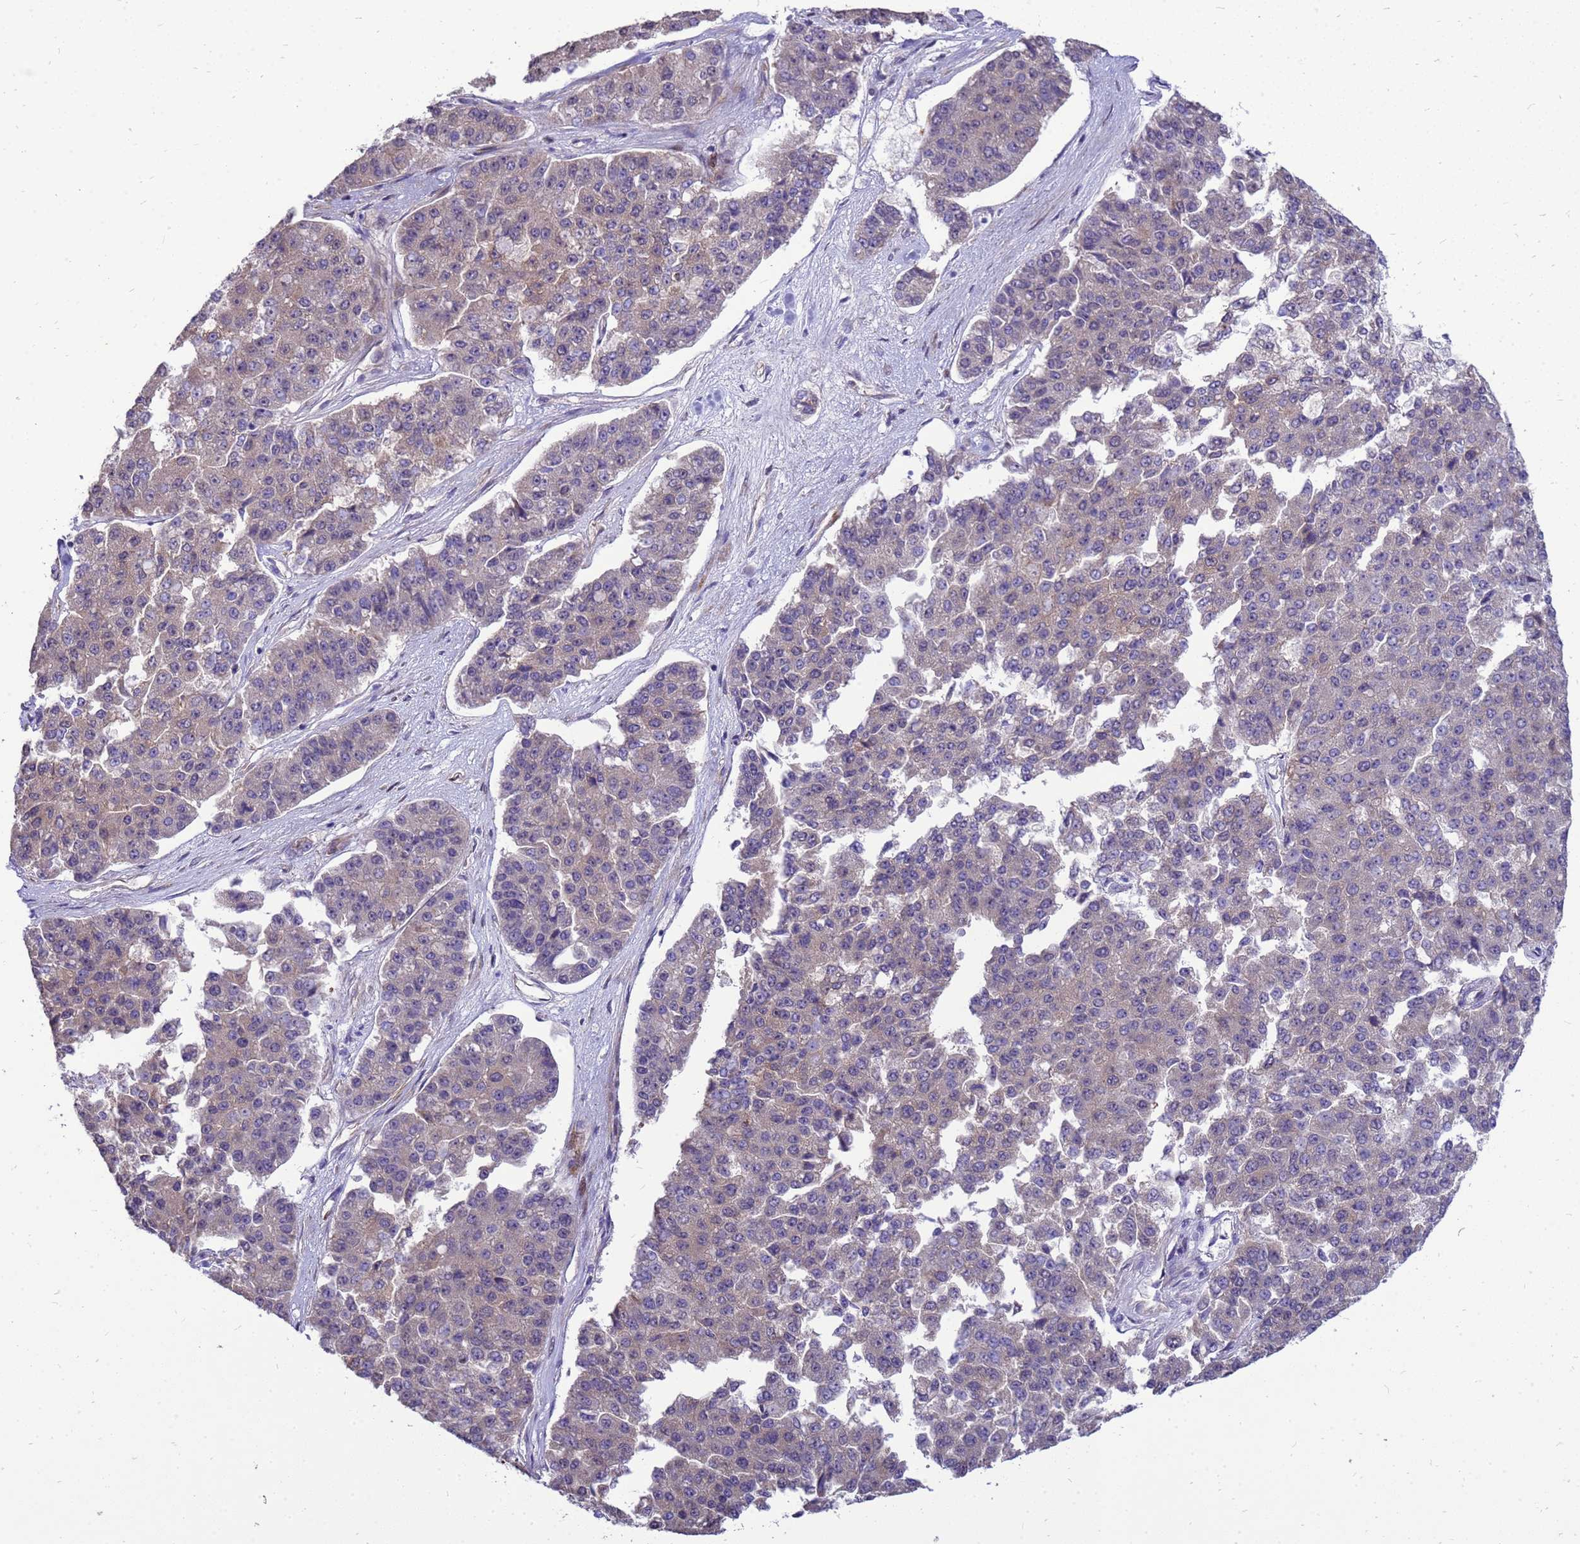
{"staining": {"intensity": "negative", "quantity": "none", "location": "none"}, "tissue": "pancreatic cancer", "cell_type": "Tumor cells", "image_type": "cancer", "snomed": [{"axis": "morphology", "description": "Adenocarcinoma, NOS"}, {"axis": "topography", "description": "Pancreas"}], "caption": "Immunohistochemistry histopathology image of neoplastic tissue: human adenocarcinoma (pancreatic) stained with DAB (3,3'-diaminobenzidine) reveals no significant protein staining in tumor cells. (DAB (3,3'-diaminobenzidine) immunohistochemistry visualized using brightfield microscopy, high magnification).", "gene": "RSPO1", "patient": {"sex": "male", "age": 50}}